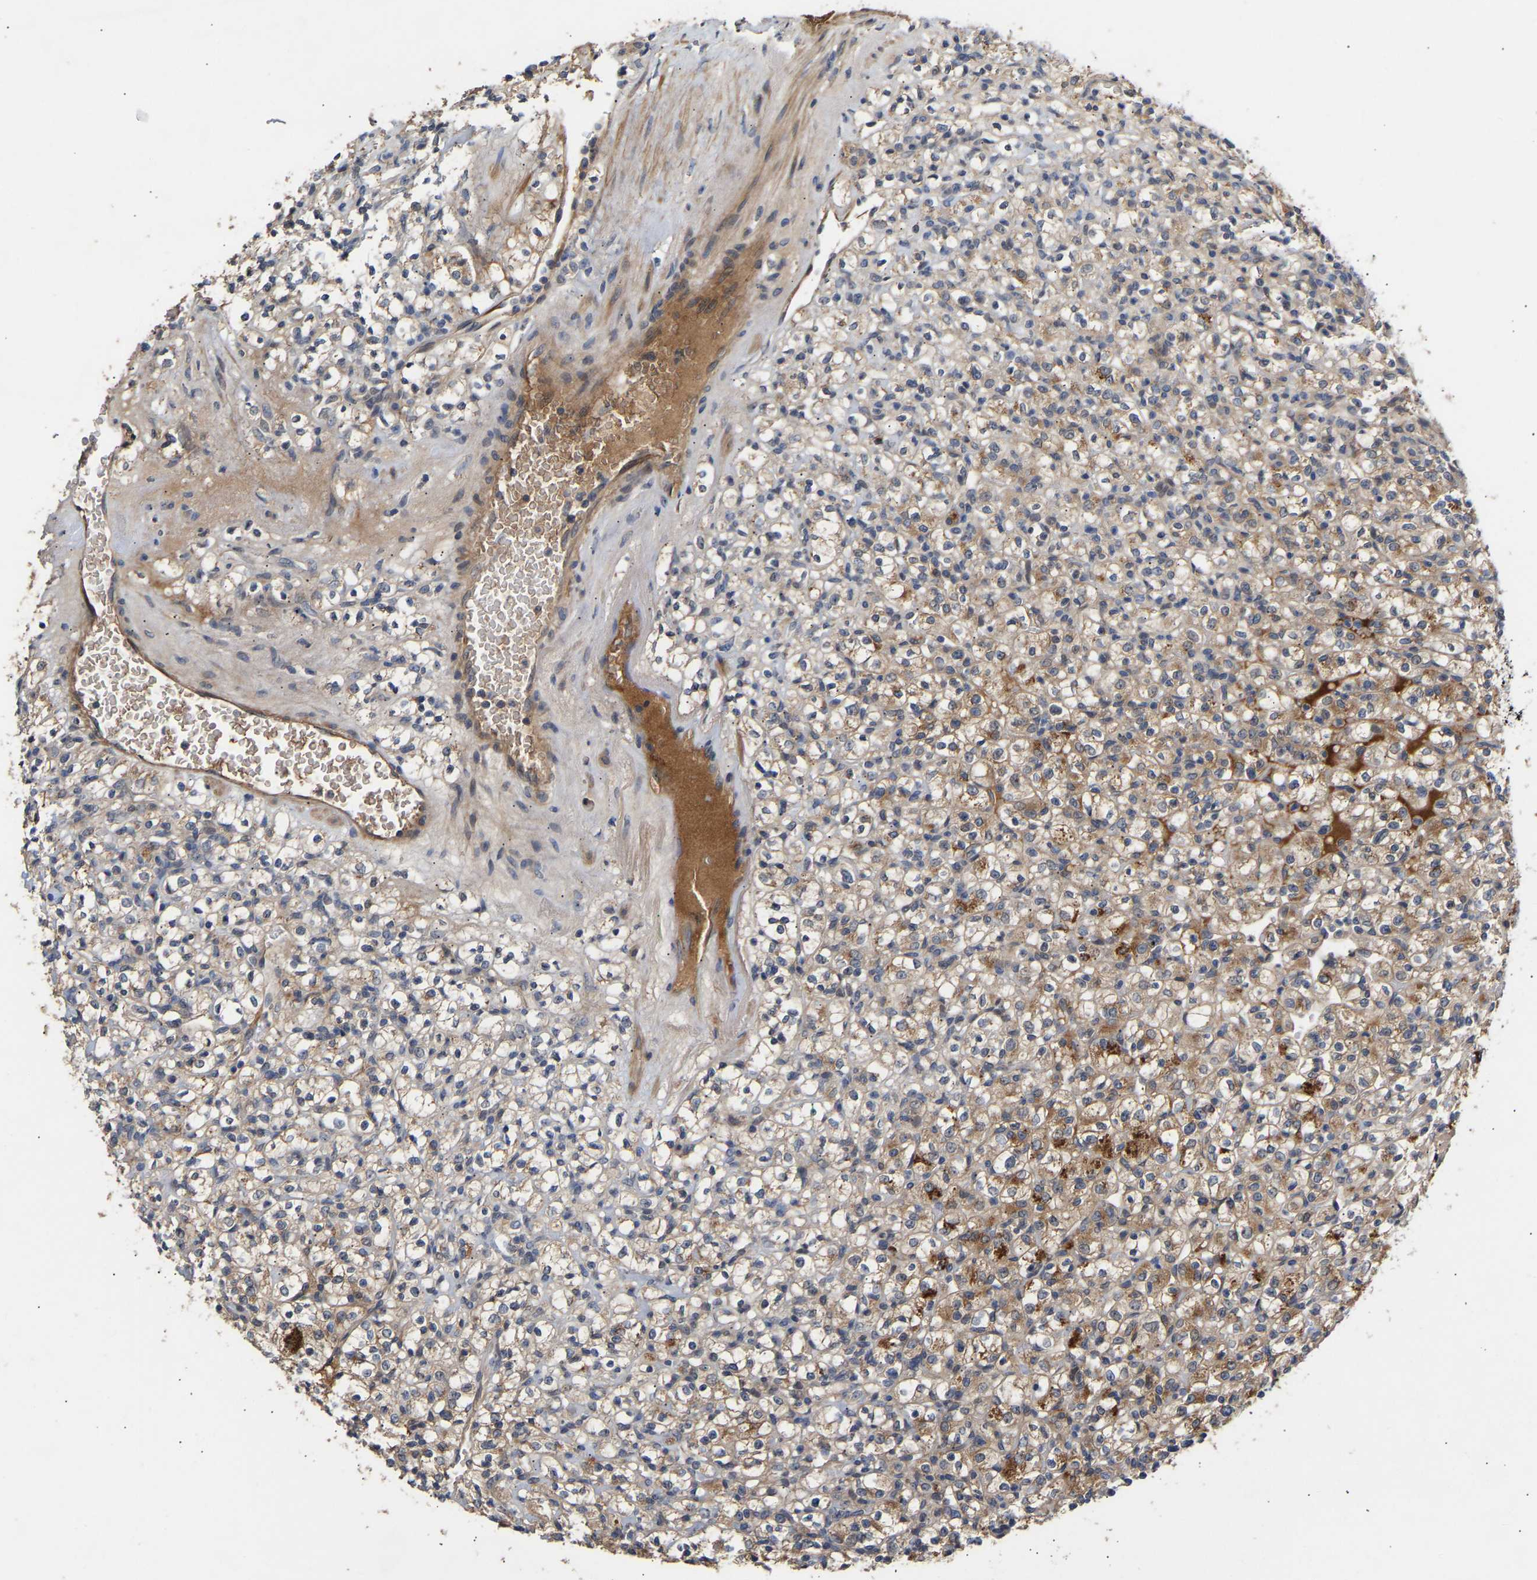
{"staining": {"intensity": "moderate", "quantity": "25%-75%", "location": "cytoplasmic/membranous"}, "tissue": "renal cancer", "cell_type": "Tumor cells", "image_type": "cancer", "snomed": [{"axis": "morphology", "description": "Normal tissue, NOS"}, {"axis": "morphology", "description": "Adenocarcinoma, NOS"}, {"axis": "topography", "description": "Kidney"}], "caption": "Immunohistochemistry (DAB (3,3'-diaminobenzidine)) staining of renal adenocarcinoma exhibits moderate cytoplasmic/membranous protein positivity in approximately 25%-75% of tumor cells.", "gene": "KASH5", "patient": {"sex": "female", "age": 72}}